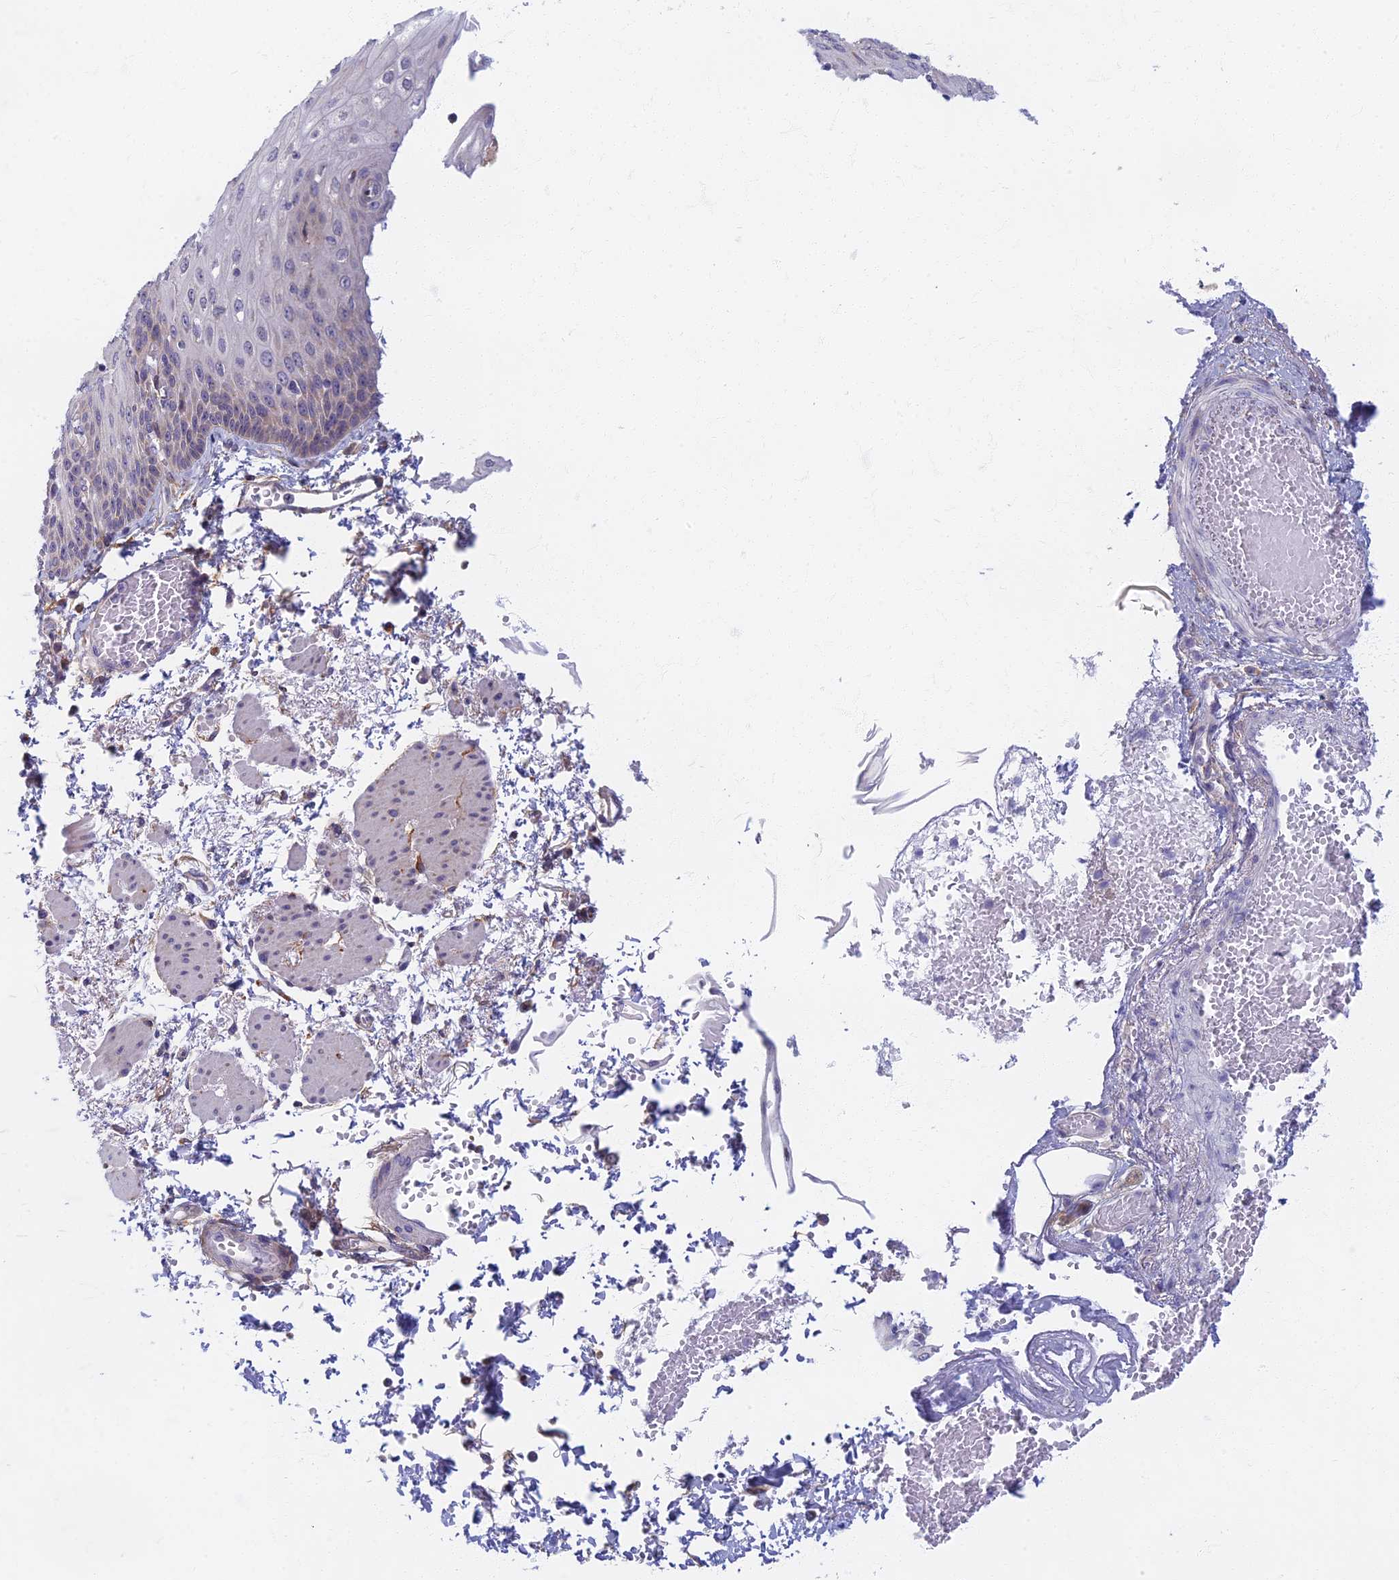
{"staining": {"intensity": "weak", "quantity": "<25%", "location": "cytoplasmic/membranous"}, "tissue": "esophagus", "cell_type": "Squamous epithelial cells", "image_type": "normal", "snomed": [{"axis": "morphology", "description": "Normal tissue, NOS"}, {"axis": "topography", "description": "Esophagus"}], "caption": "Immunohistochemical staining of benign esophagus demonstrates no significant staining in squamous epithelial cells. (DAB (3,3'-diaminobenzidine) immunohistochemistry (IHC) visualized using brightfield microscopy, high magnification).", "gene": "DDX51", "patient": {"sex": "male", "age": 81}}